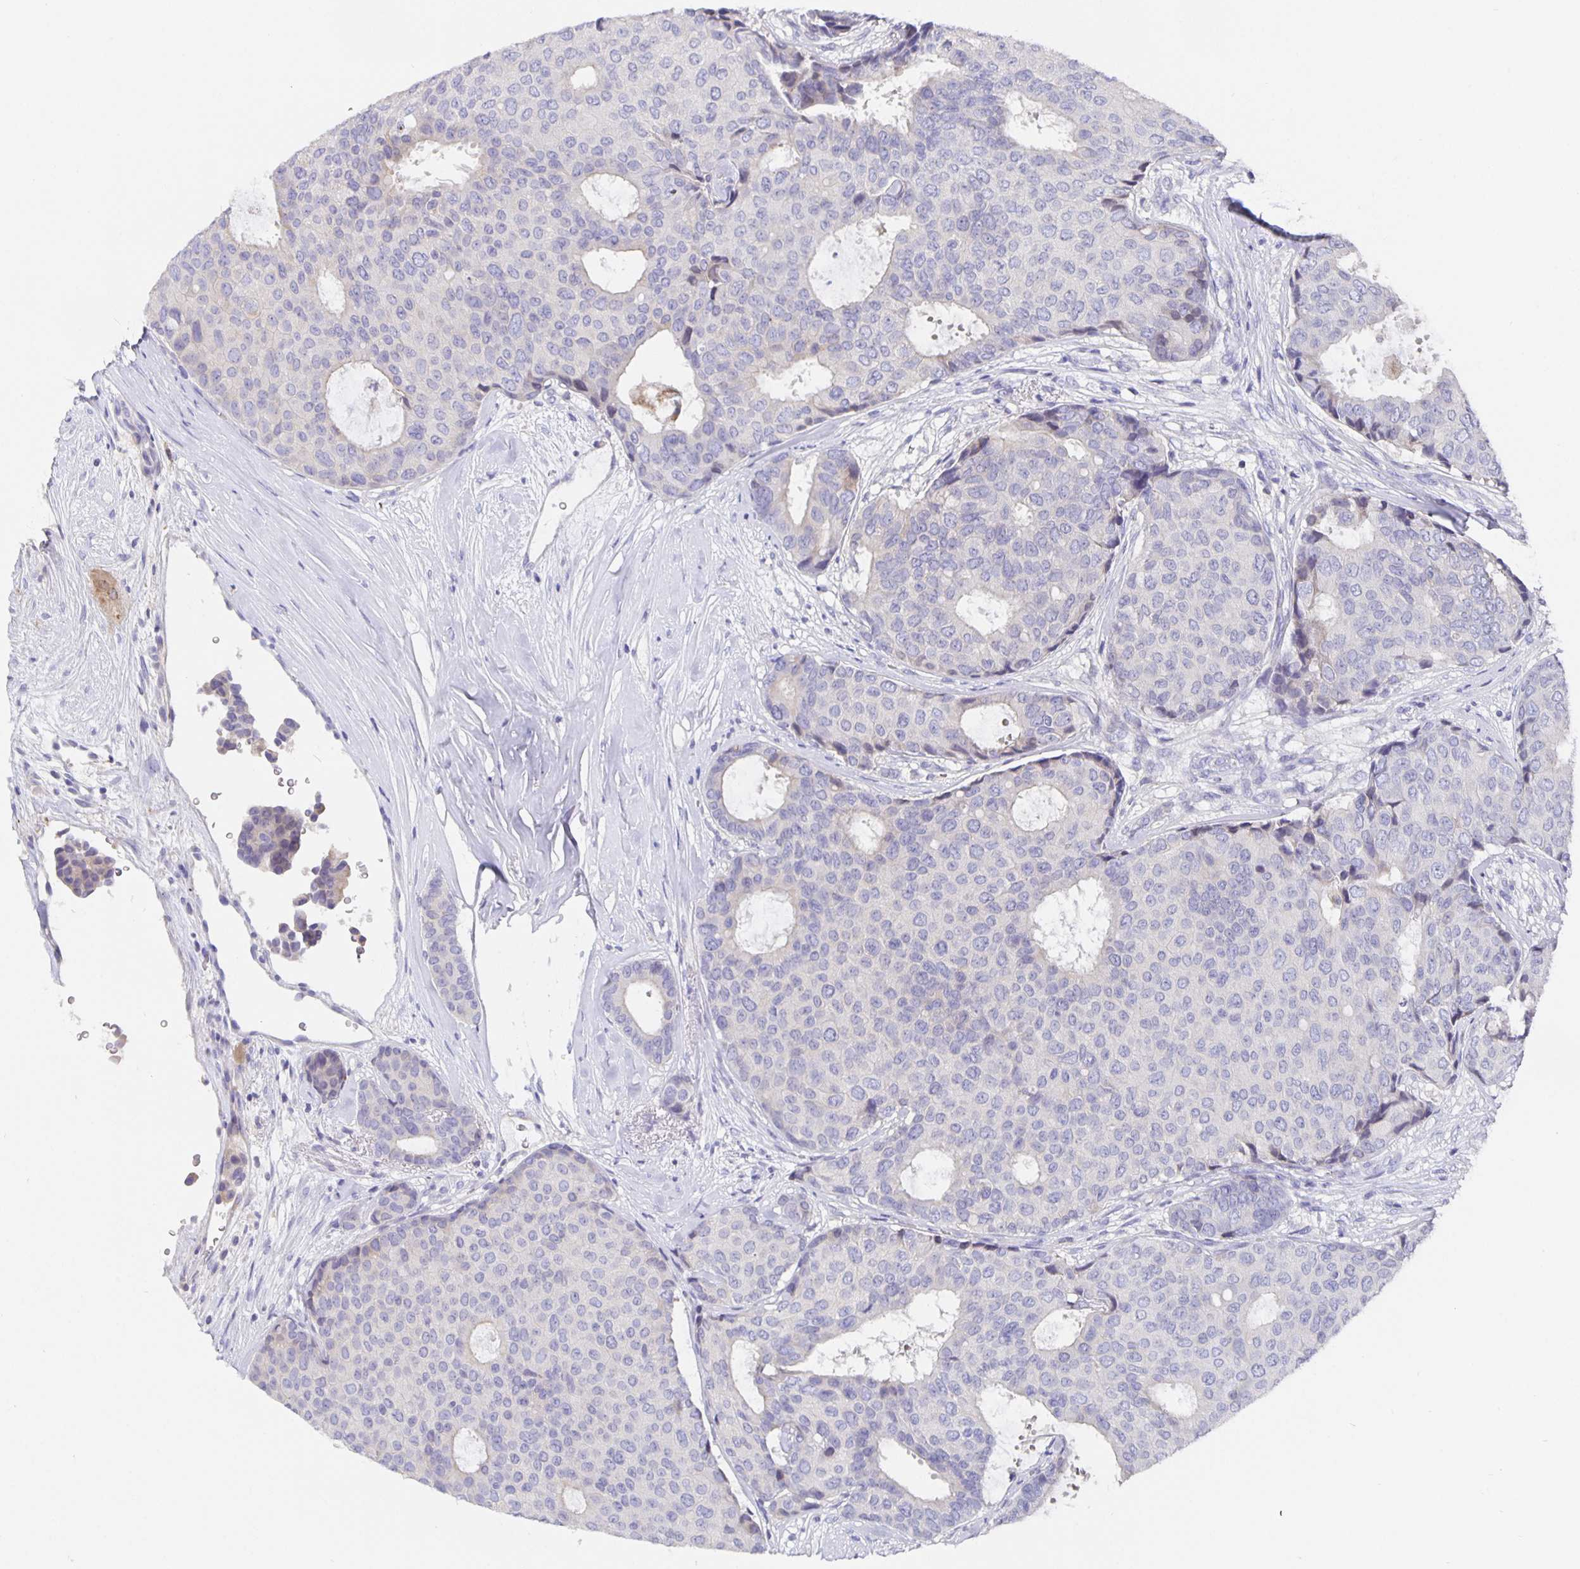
{"staining": {"intensity": "negative", "quantity": "none", "location": "none"}, "tissue": "breast cancer", "cell_type": "Tumor cells", "image_type": "cancer", "snomed": [{"axis": "morphology", "description": "Duct carcinoma"}, {"axis": "topography", "description": "Breast"}], "caption": "Photomicrograph shows no protein staining in tumor cells of breast intraductal carcinoma tissue. Brightfield microscopy of IHC stained with DAB (3,3'-diaminobenzidine) (brown) and hematoxylin (blue), captured at high magnification.", "gene": "CFAP74", "patient": {"sex": "female", "age": 75}}